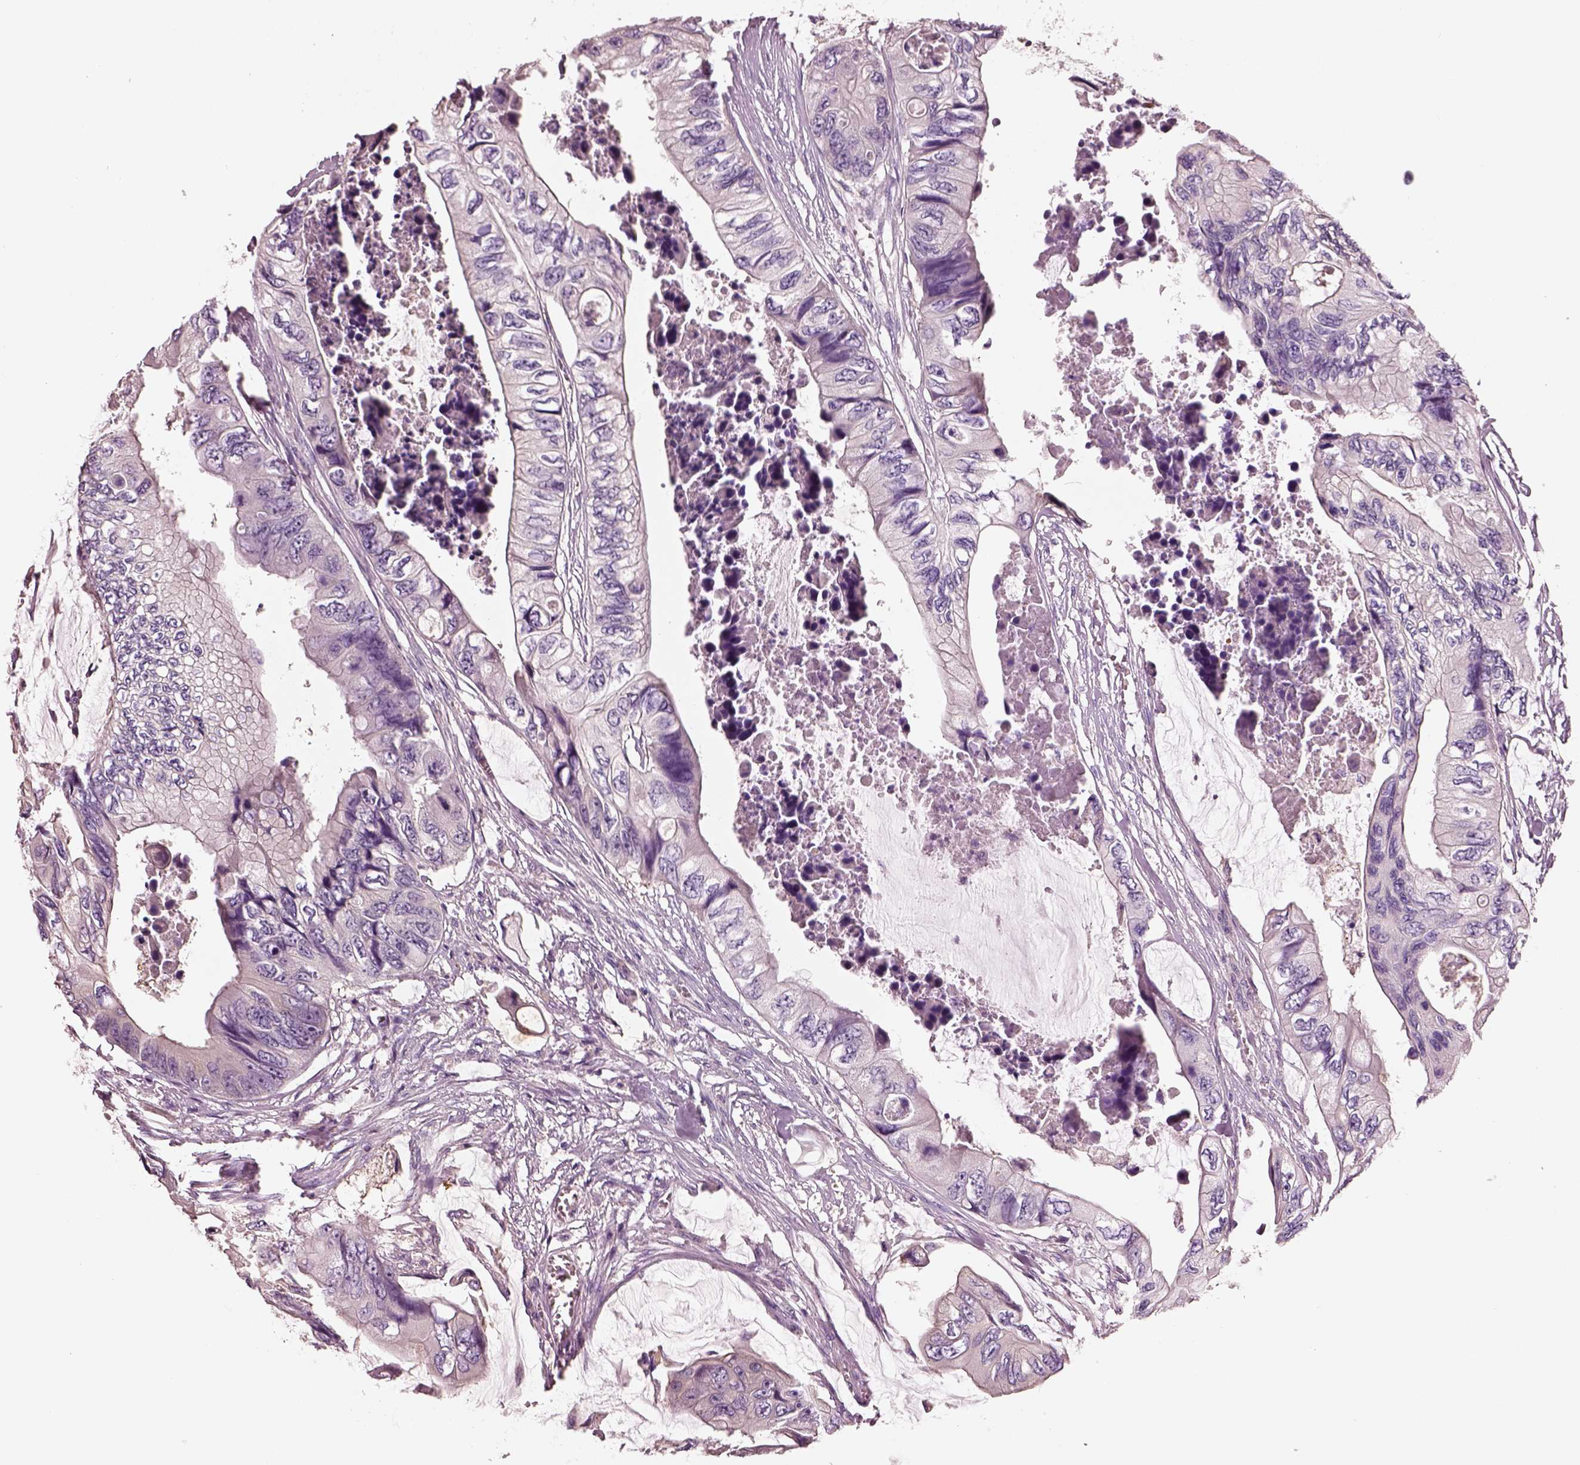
{"staining": {"intensity": "negative", "quantity": "none", "location": "none"}, "tissue": "colorectal cancer", "cell_type": "Tumor cells", "image_type": "cancer", "snomed": [{"axis": "morphology", "description": "Adenocarcinoma, NOS"}, {"axis": "topography", "description": "Rectum"}], "caption": "The immunohistochemistry image has no significant expression in tumor cells of adenocarcinoma (colorectal) tissue. (Stains: DAB immunohistochemistry (IHC) with hematoxylin counter stain, Microscopy: brightfield microscopy at high magnification).", "gene": "ELSPBP1", "patient": {"sex": "male", "age": 63}}